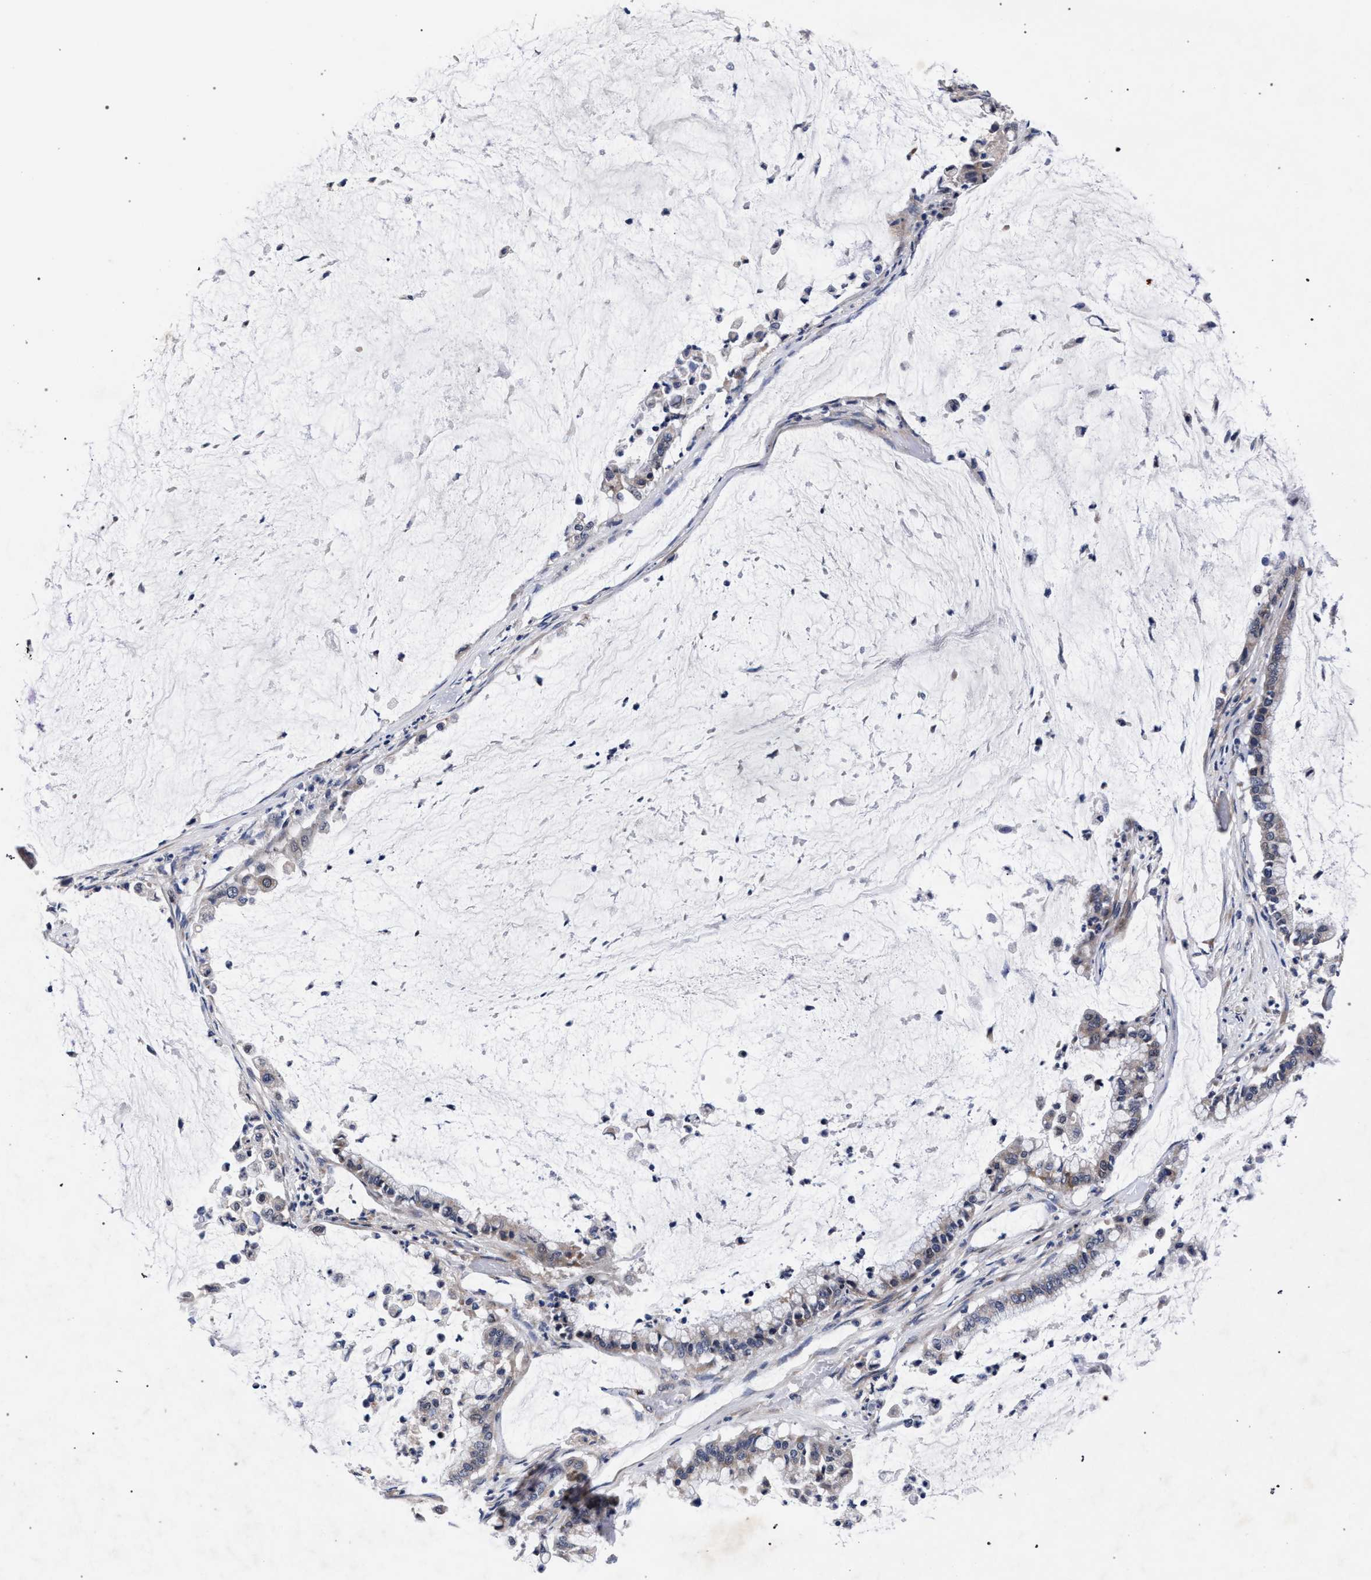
{"staining": {"intensity": "weak", "quantity": "<25%", "location": "cytoplasmic/membranous"}, "tissue": "pancreatic cancer", "cell_type": "Tumor cells", "image_type": "cancer", "snomed": [{"axis": "morphology", "description": "Adenocarcinoma, NOS"}, {"axis": "topography", "description": "Pancreas"}], "caption": "Tumor cells are negative for protein expression in human adenocarcinoma (pancreatic).", "gene": "CFAP95", "patient": {"sex": "male", "age": 41}}